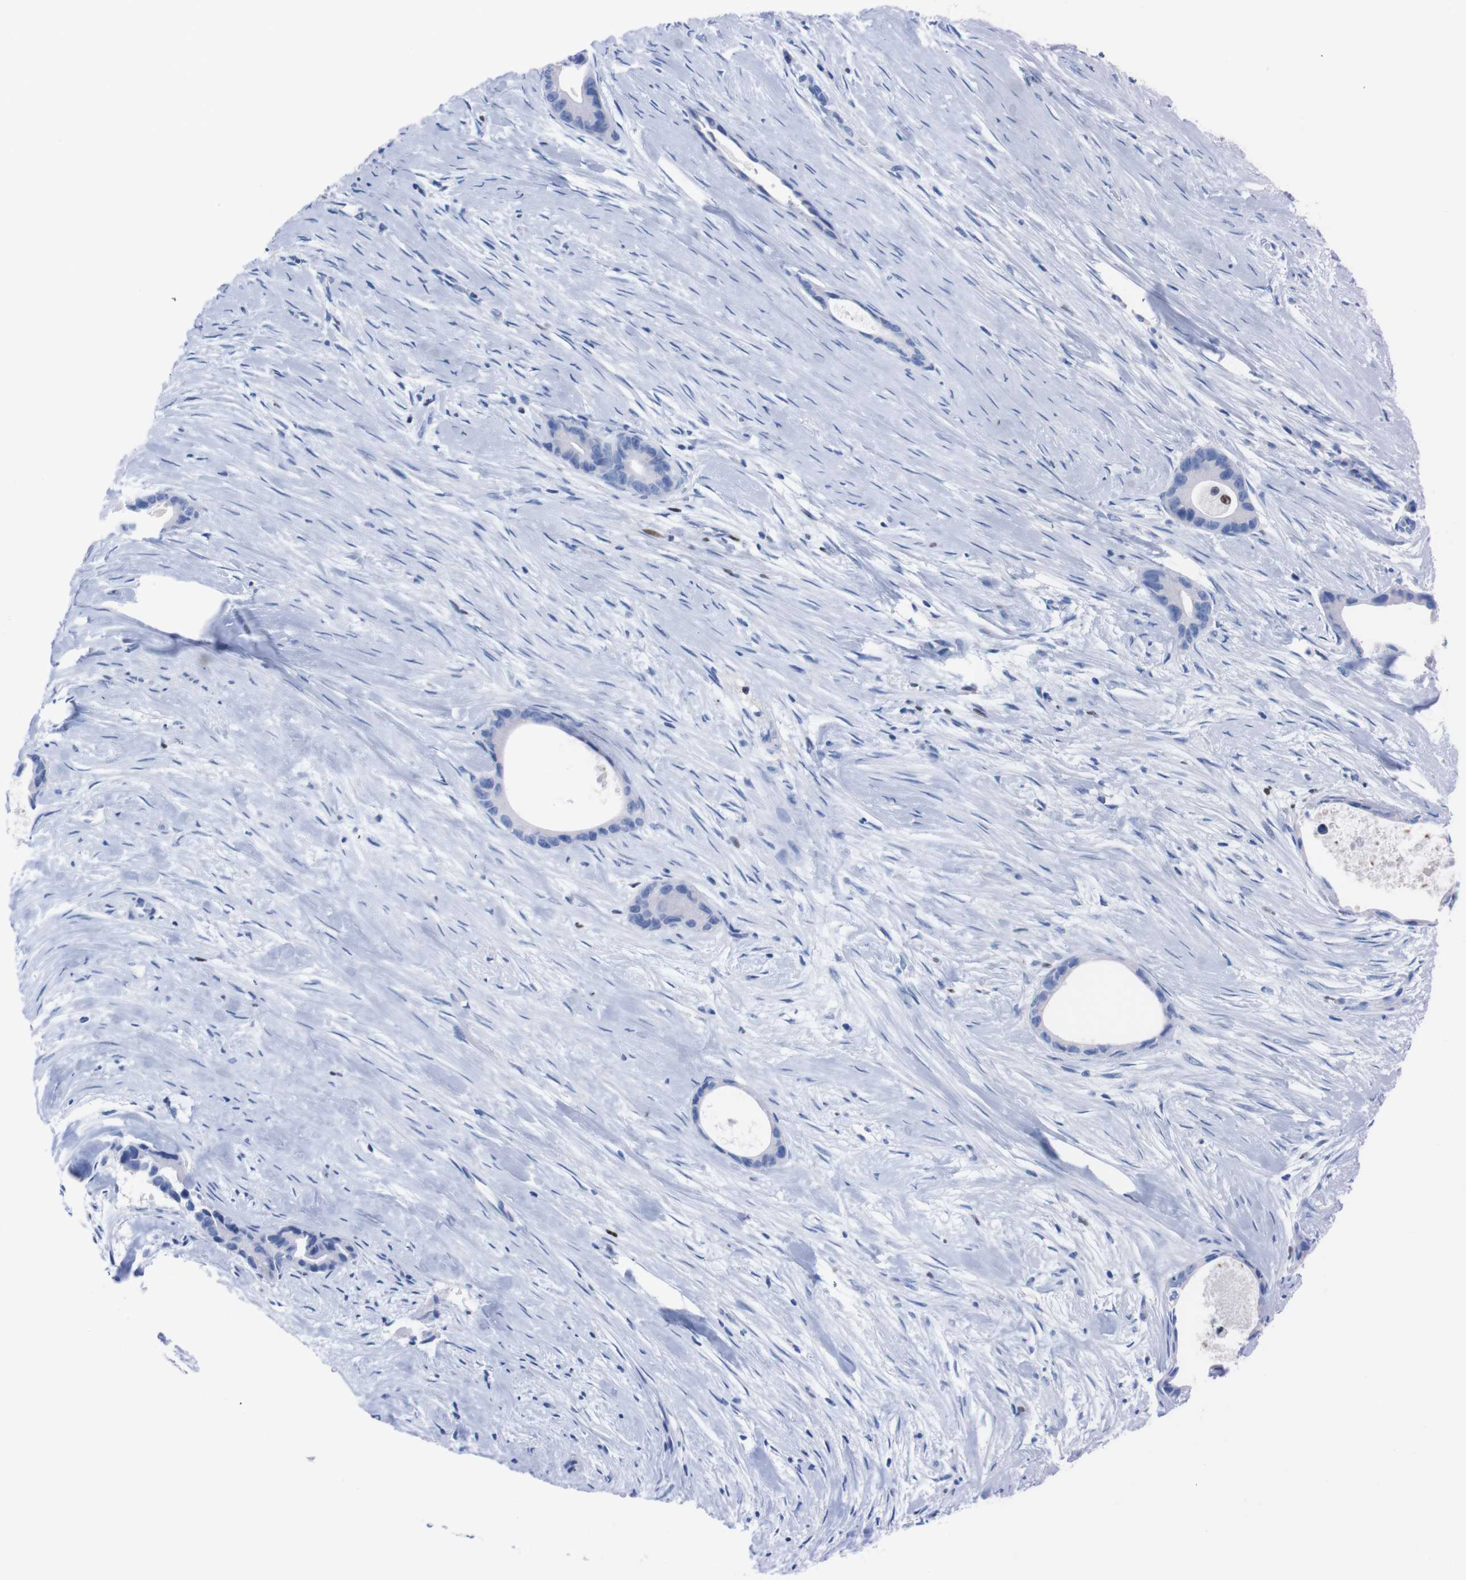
{"staining": {"intensity": "negative", "quantity": "none", "location": "none"}, "tissue": "liver cancer", "cell_type": "Tumor cells", "image_type": "cancer", "snomed": [{"axis": "morphology", "description": "Cholangiocarcinoma"}, {"axis": "topography", "description": "Liver"}], "caption": "This photomicrograph is of liver cancer stained with IHC to label a protein in brown with the nuclei are counter-stained blue. There is no staining in tumor cells.", "gene": "P2RY12", "patient": {"sex": "female", "age": 55}}